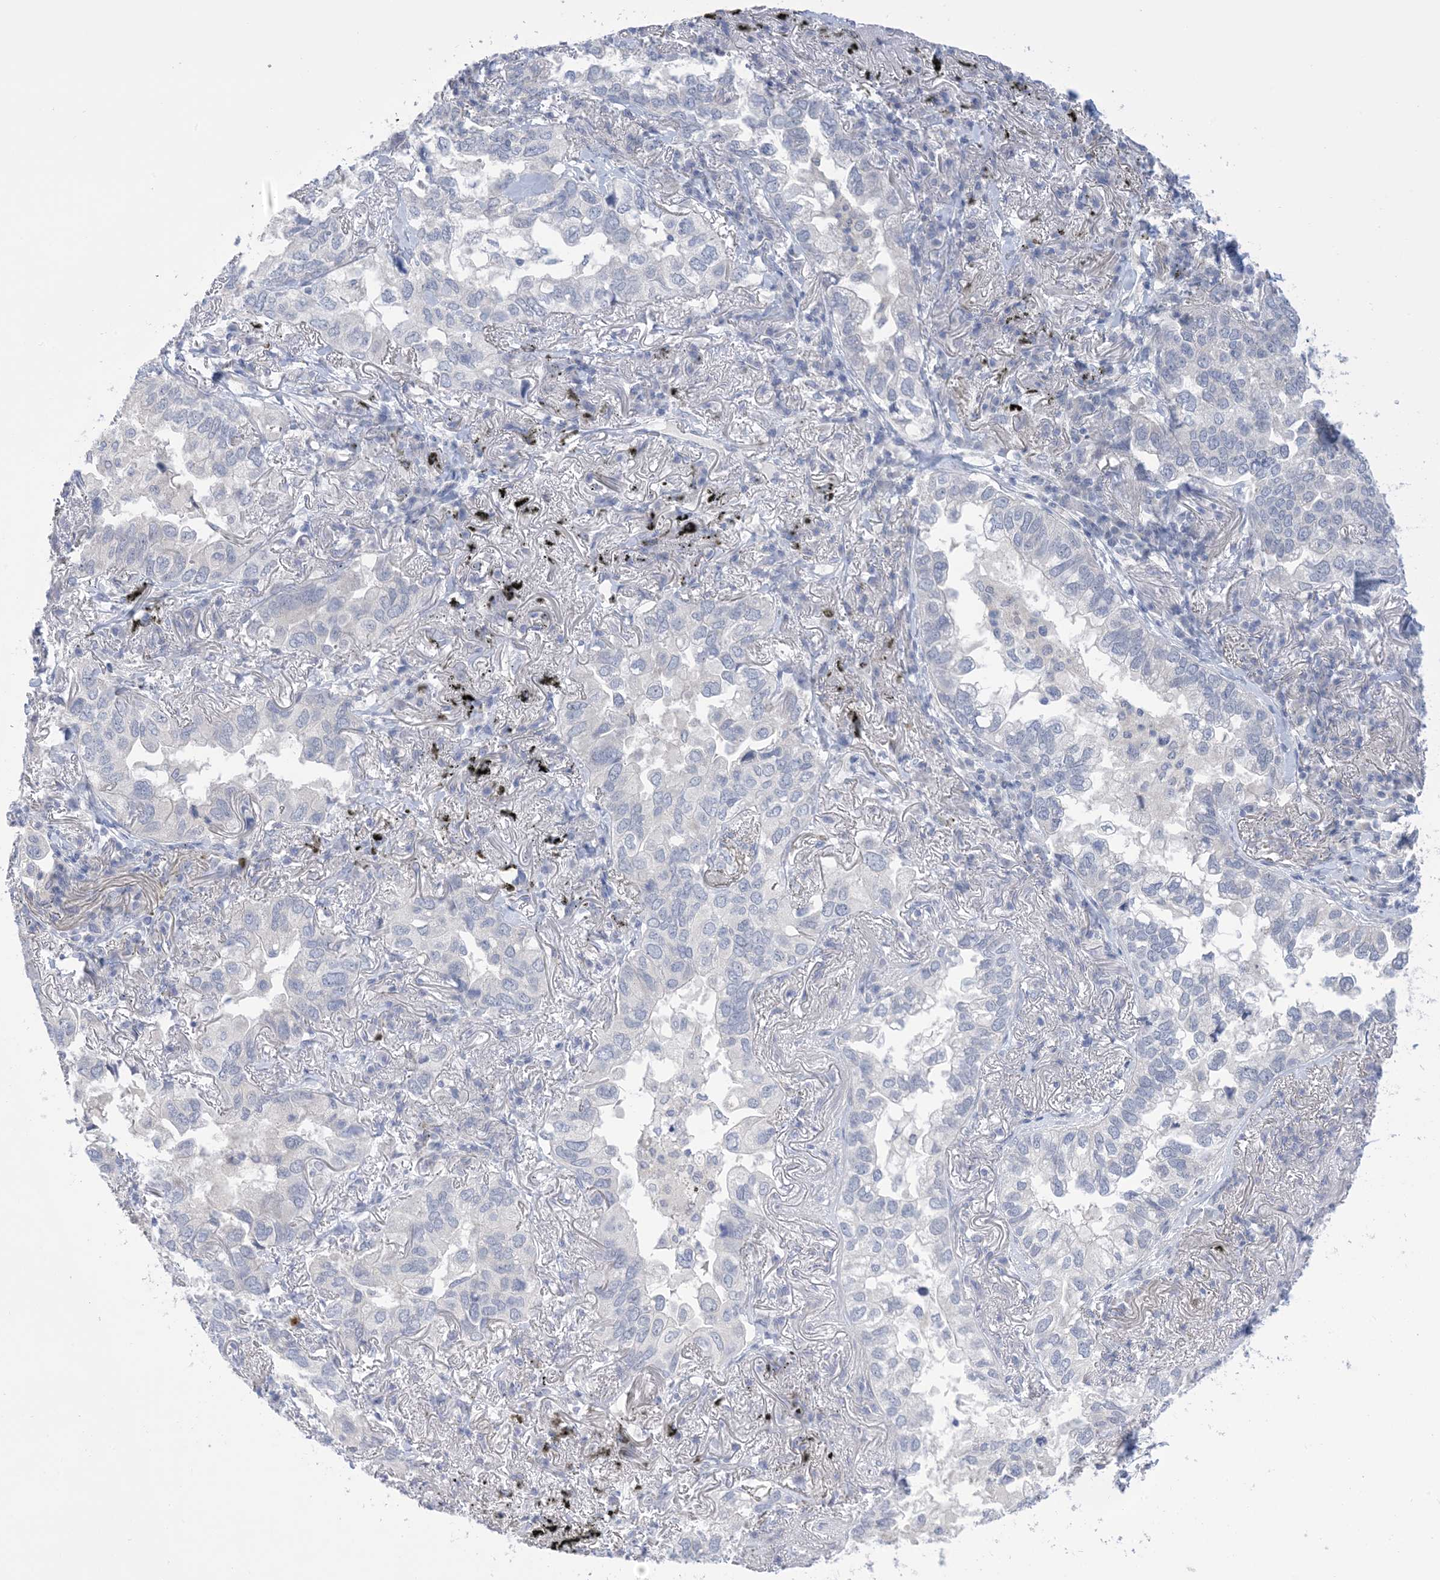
{"staining": {"intensity": "negative", "quantity": "none", "location": "none"}, "tissue": "lung cancer", "cell_type": "Tumor cells", "image_type": "cancer", "snomed": [{"axis": "morphology", "description": "Adenocarcinoma, NOS"}, {"axis": "topography", "description": "Lung"}], "caption": "Immunohistochemistry (IHC) of lung cancer demonstrates no staining in tumor cells.", "gene": "TTYH1", "patient": {"sex": "male", "age": 65}}